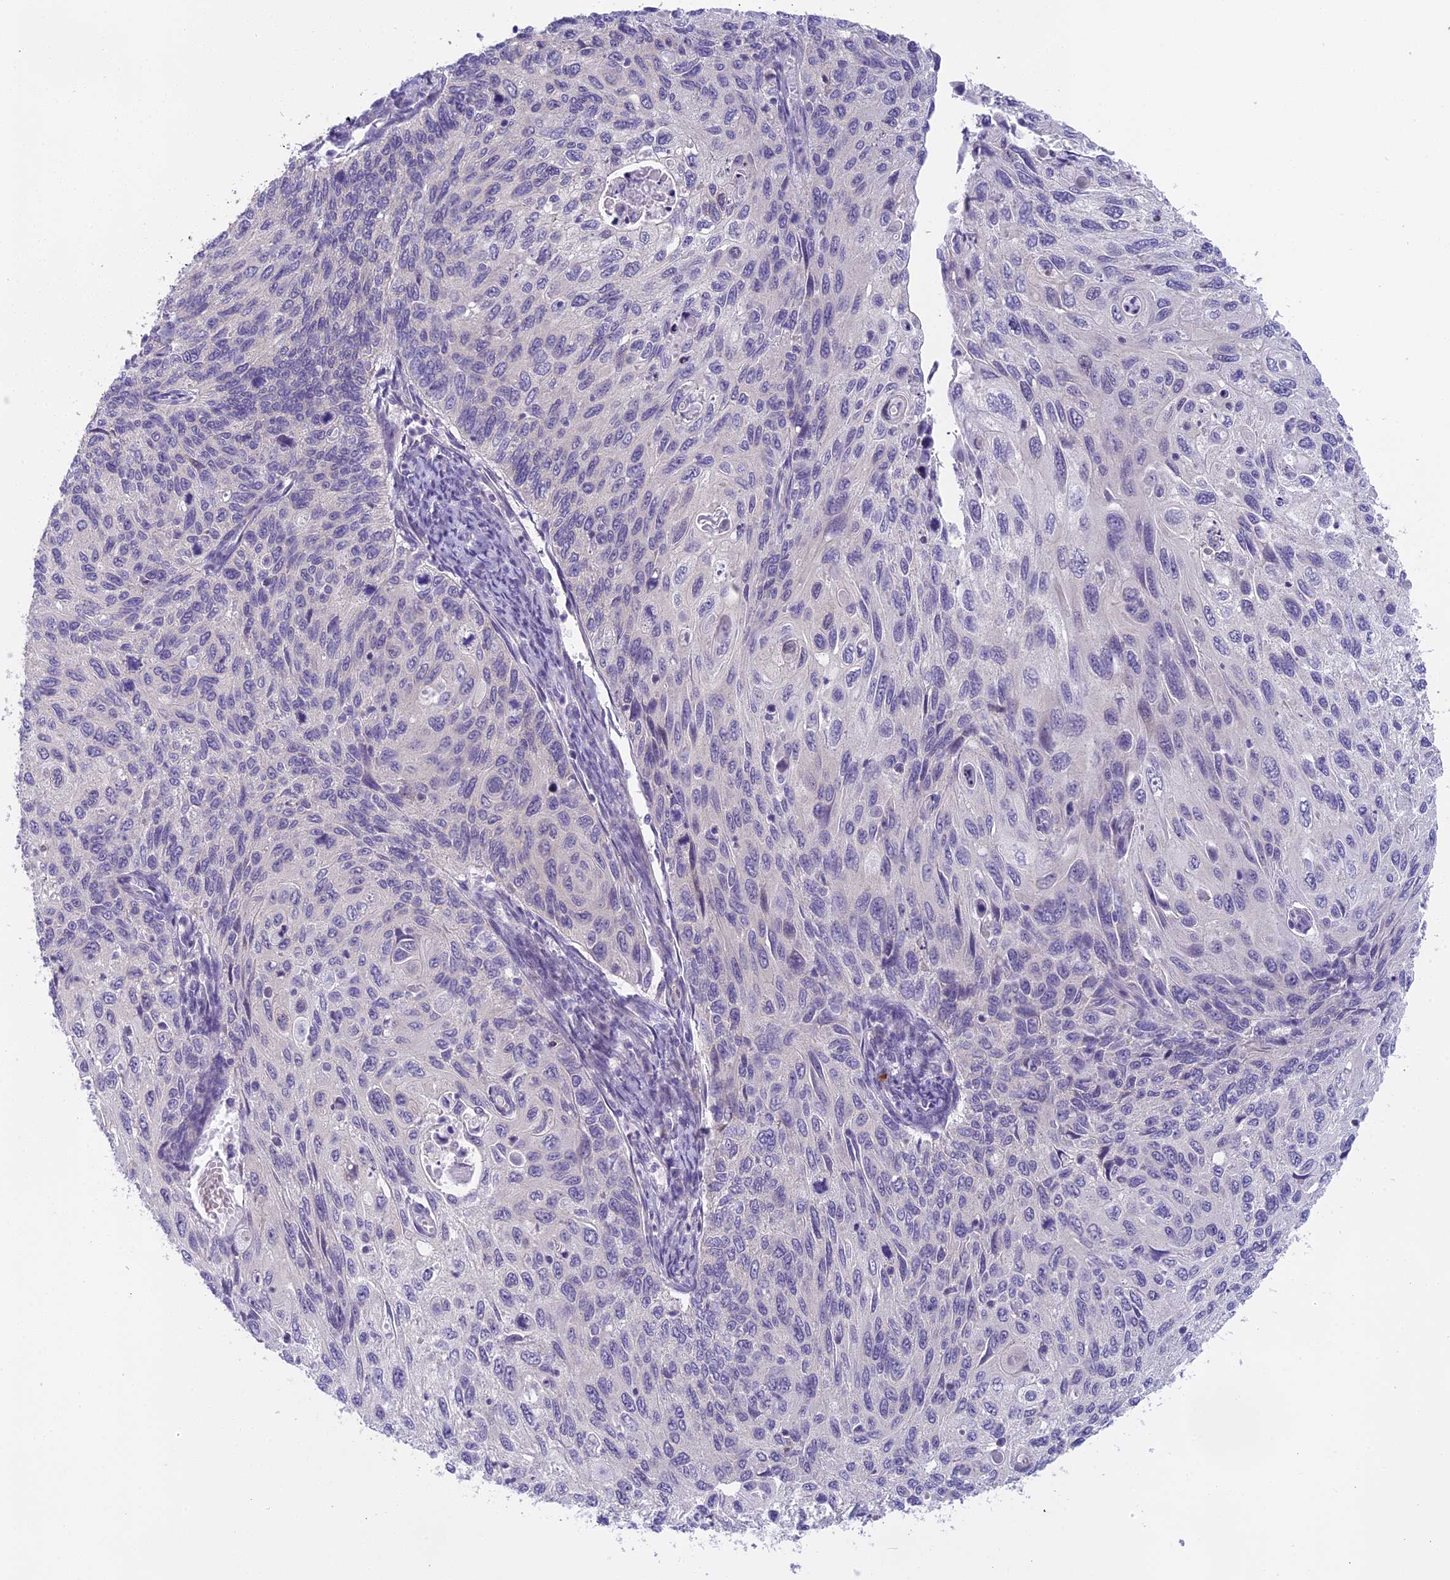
{"staining": {"intensity": "negative", "quantity": "none", "location": "none"}, "tissue": "cervical cancer", "cell_type": "Tumor cells", "image_type": "cancer", "snomed": [{"axis": "morphology", "description": "Squamous cell carcinoma, NOS"}, {"axis": "topography", "description": "Cervix"}], "caption": "This is a image of immunohistochemistry (IHC) staining of cervical cancer (squamous cell carcinoma), which shows no positivity in tumor cells. (DAB immunohistochemistry (IHC), high magnification).", "gene": "ARHGEF37", "patient": {"sex": "female", "age": 70}}